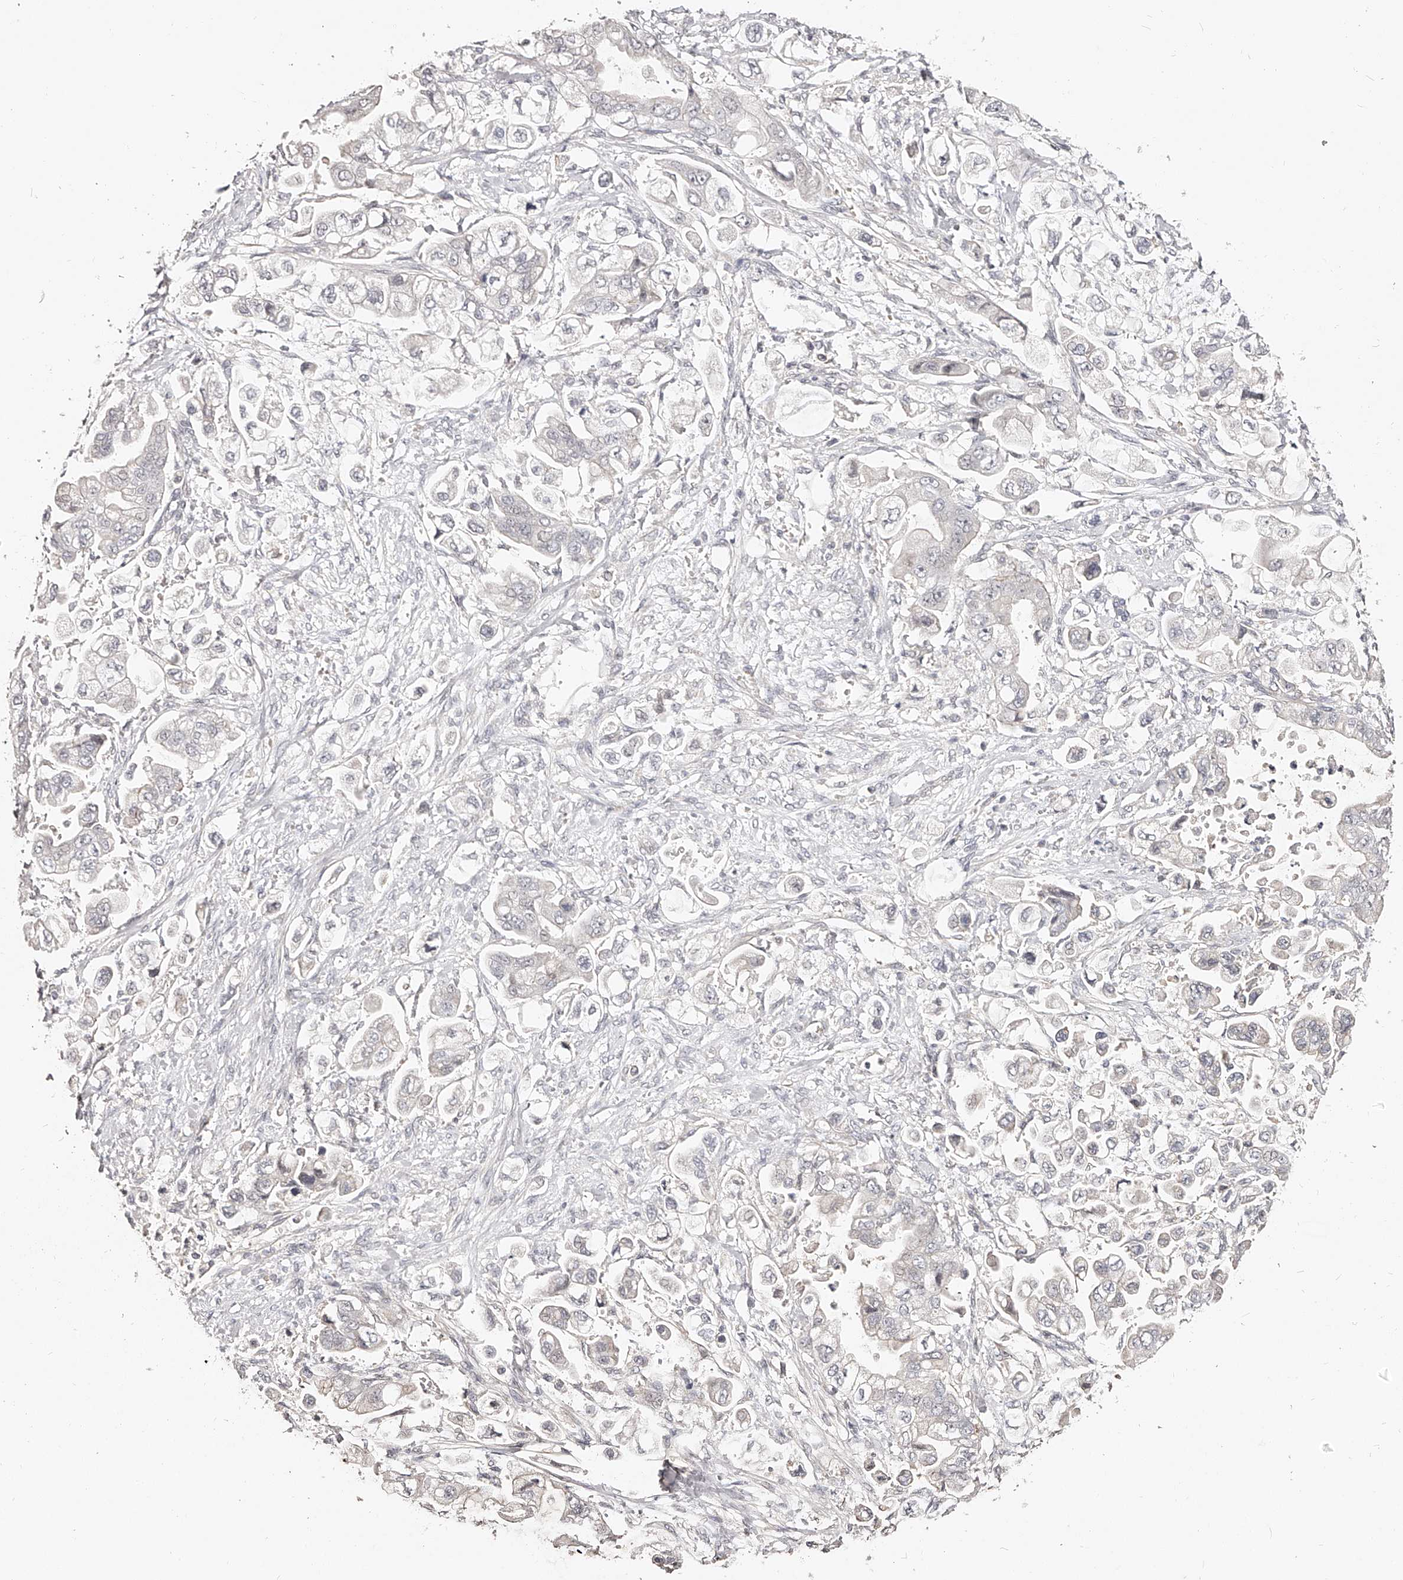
{"staining": {"intensity": "negative", "quantity": "none", "location": "none"}, "tissue": "stomach cancer", "cell_type": "Tumor cells", "image_type": "cancer", "snomed": [{"axis": "morphology", "description": "Adenocarcinoma, NOS"}, {"axis": "topography", "description": "Stomach"}], "caption": "Human stomach cancer (adenocarcinoma) stained for a protein using immunohistochemistry (IHC) reveals no expression in tumor cells.", "gene": "ZNF789", "patient": {"sex": "male", "age": 62}}